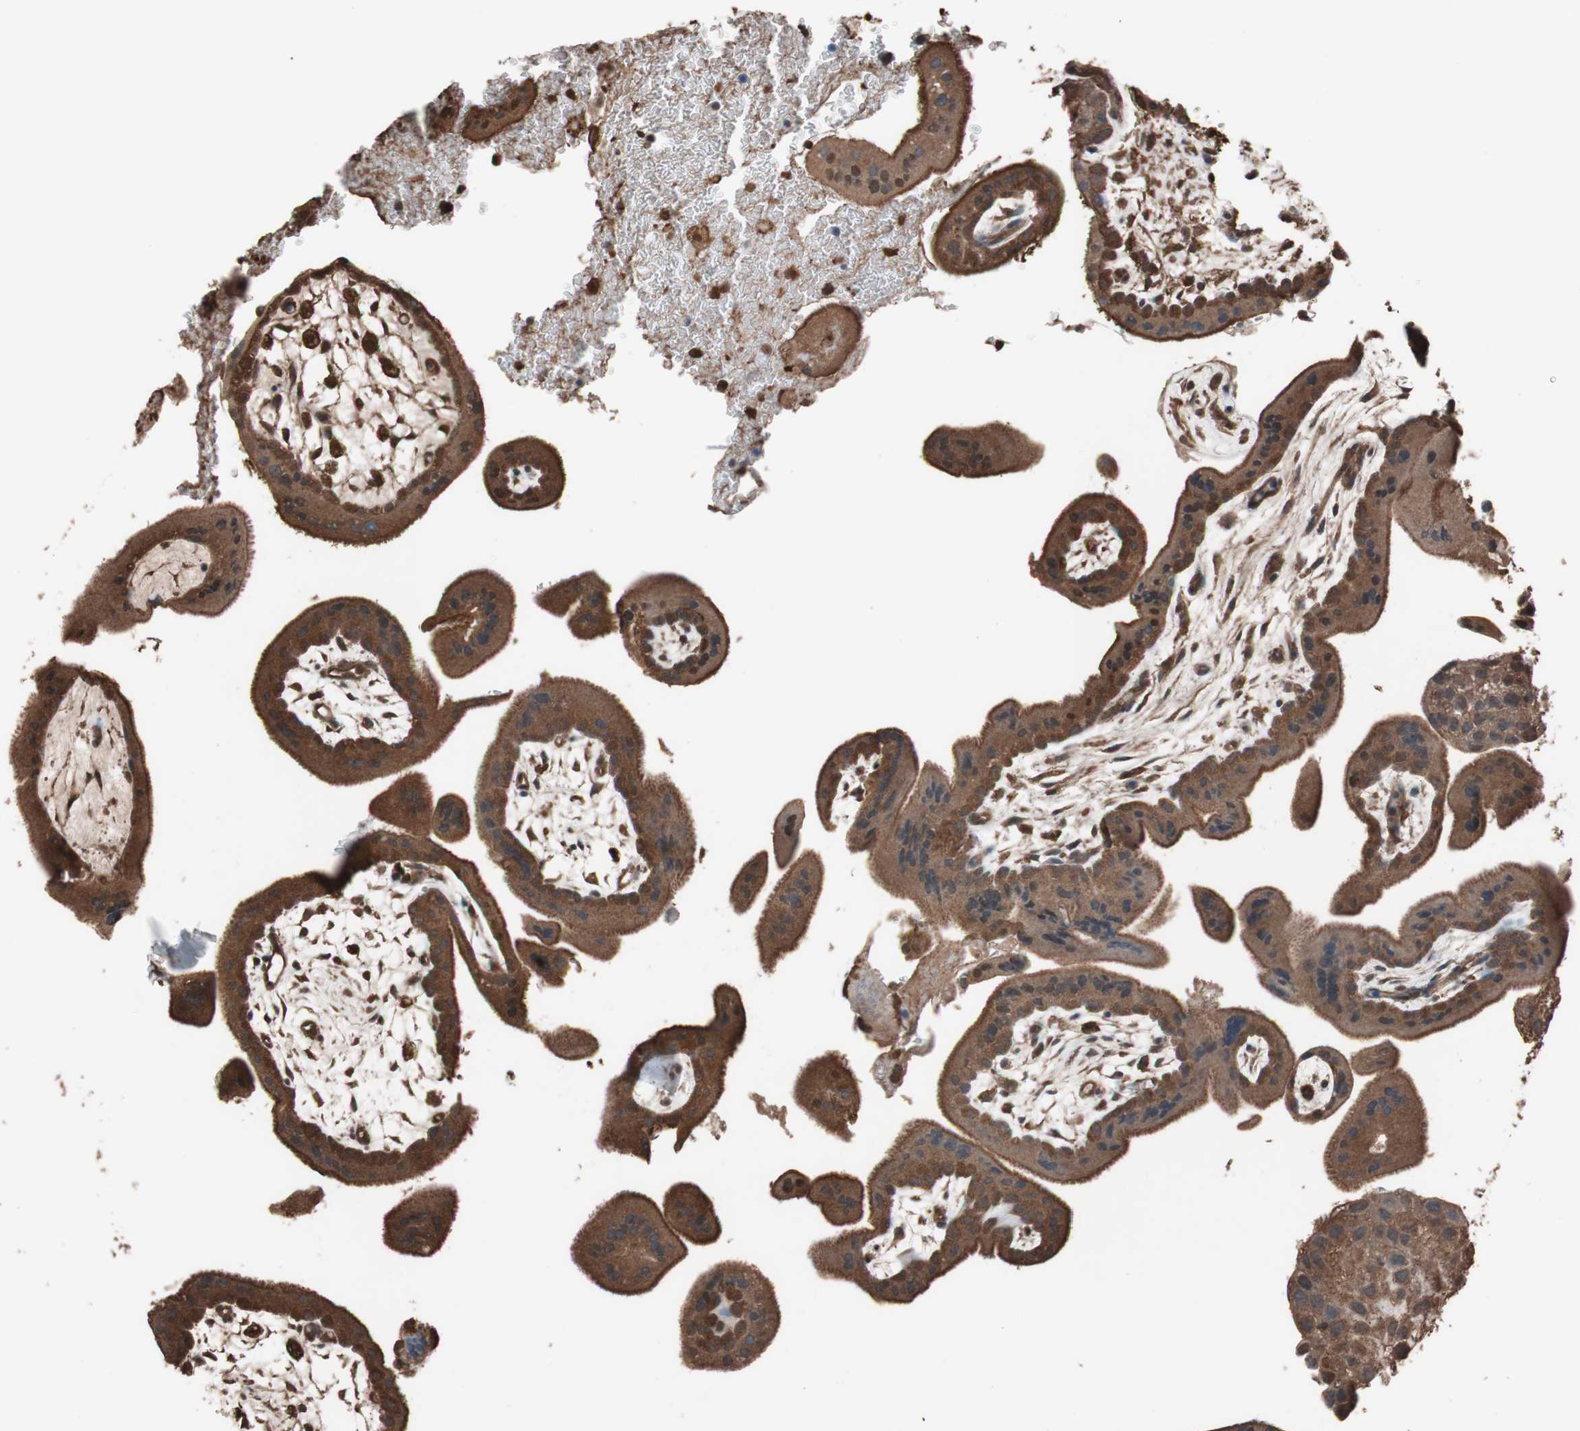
{"staining": {"intensity": "strong", "quantity": ">75%", "location": "cytoplasmic/membranous"}, "tissue": "placenta", "cell_type": "Trophoblastic cells", "image_type": "normal", "snomed": [{"axis": "morphology", "description": "Normal tissue, NOS"}, {"axis": "topography", "description": "Placenta"}], "caption": "Immunohistochemical staining of unremarkable placenta exhibits >75% levels of strong cytoplasmic/membranous protein expression in approximately >75% of trophoblastic cells.", "gene": "CALM2", "patient": {"sex": "female", "age": 35}}